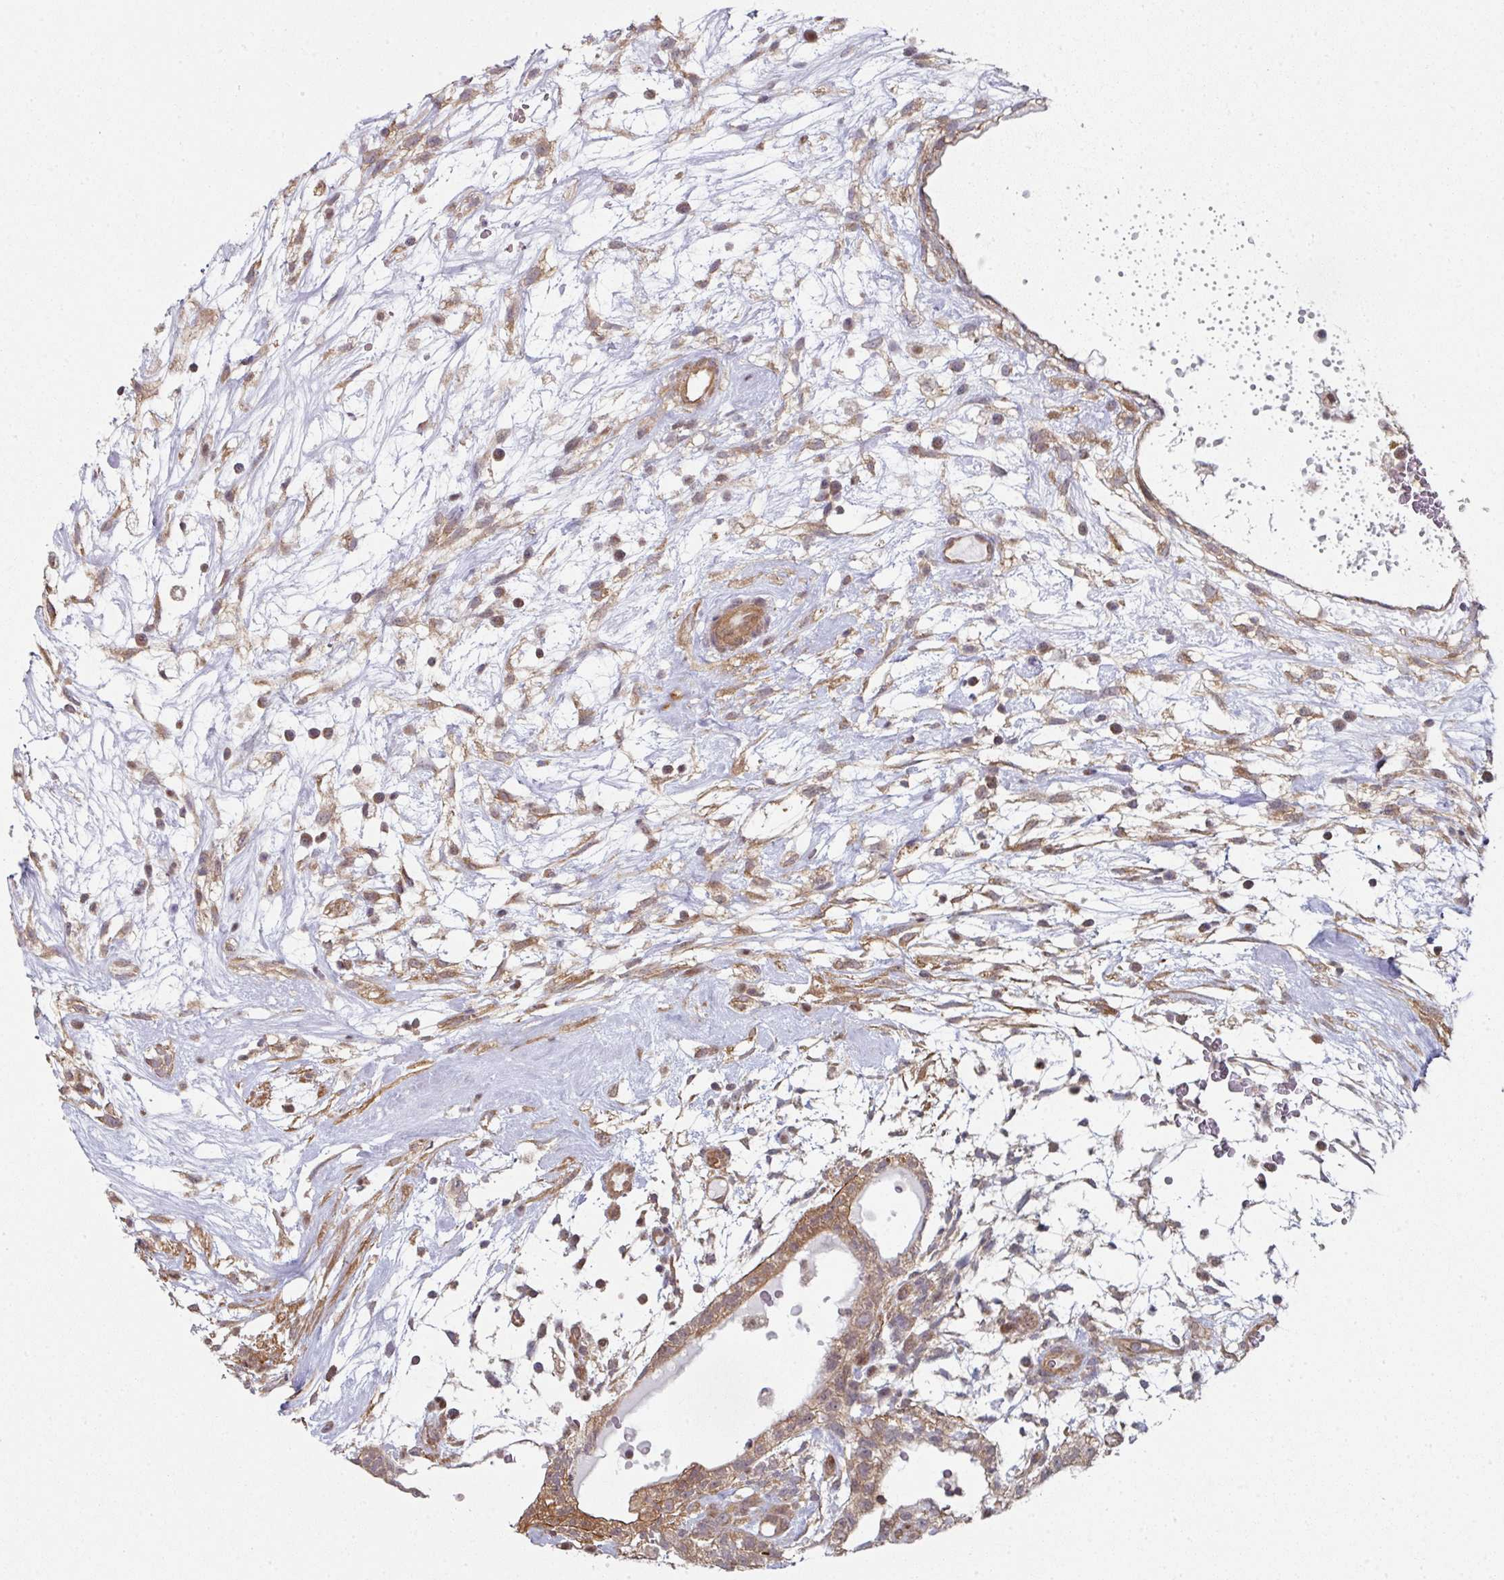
{"staining": {"intensity": "moderate", "quantity": ">75%", "location": "cytoplasmic/membranous"}, "tissue": "testis cancer", "cell_type": "Tumor cells", "image_type": "cancer", "snomed": [{"axis": "morphology", "description": "Carcinoma, Embryonal, NOS"}, {"axis": "topography", "description": "Testis"}], "caption": "Tumor cells show medium levels of moderate cytoplasmic/membranous expression in about >75% of cells in human embryonal carcinoma (testis).", "gene": "PSME3IP1", "patient": {"sex": "male", "age": 32}}